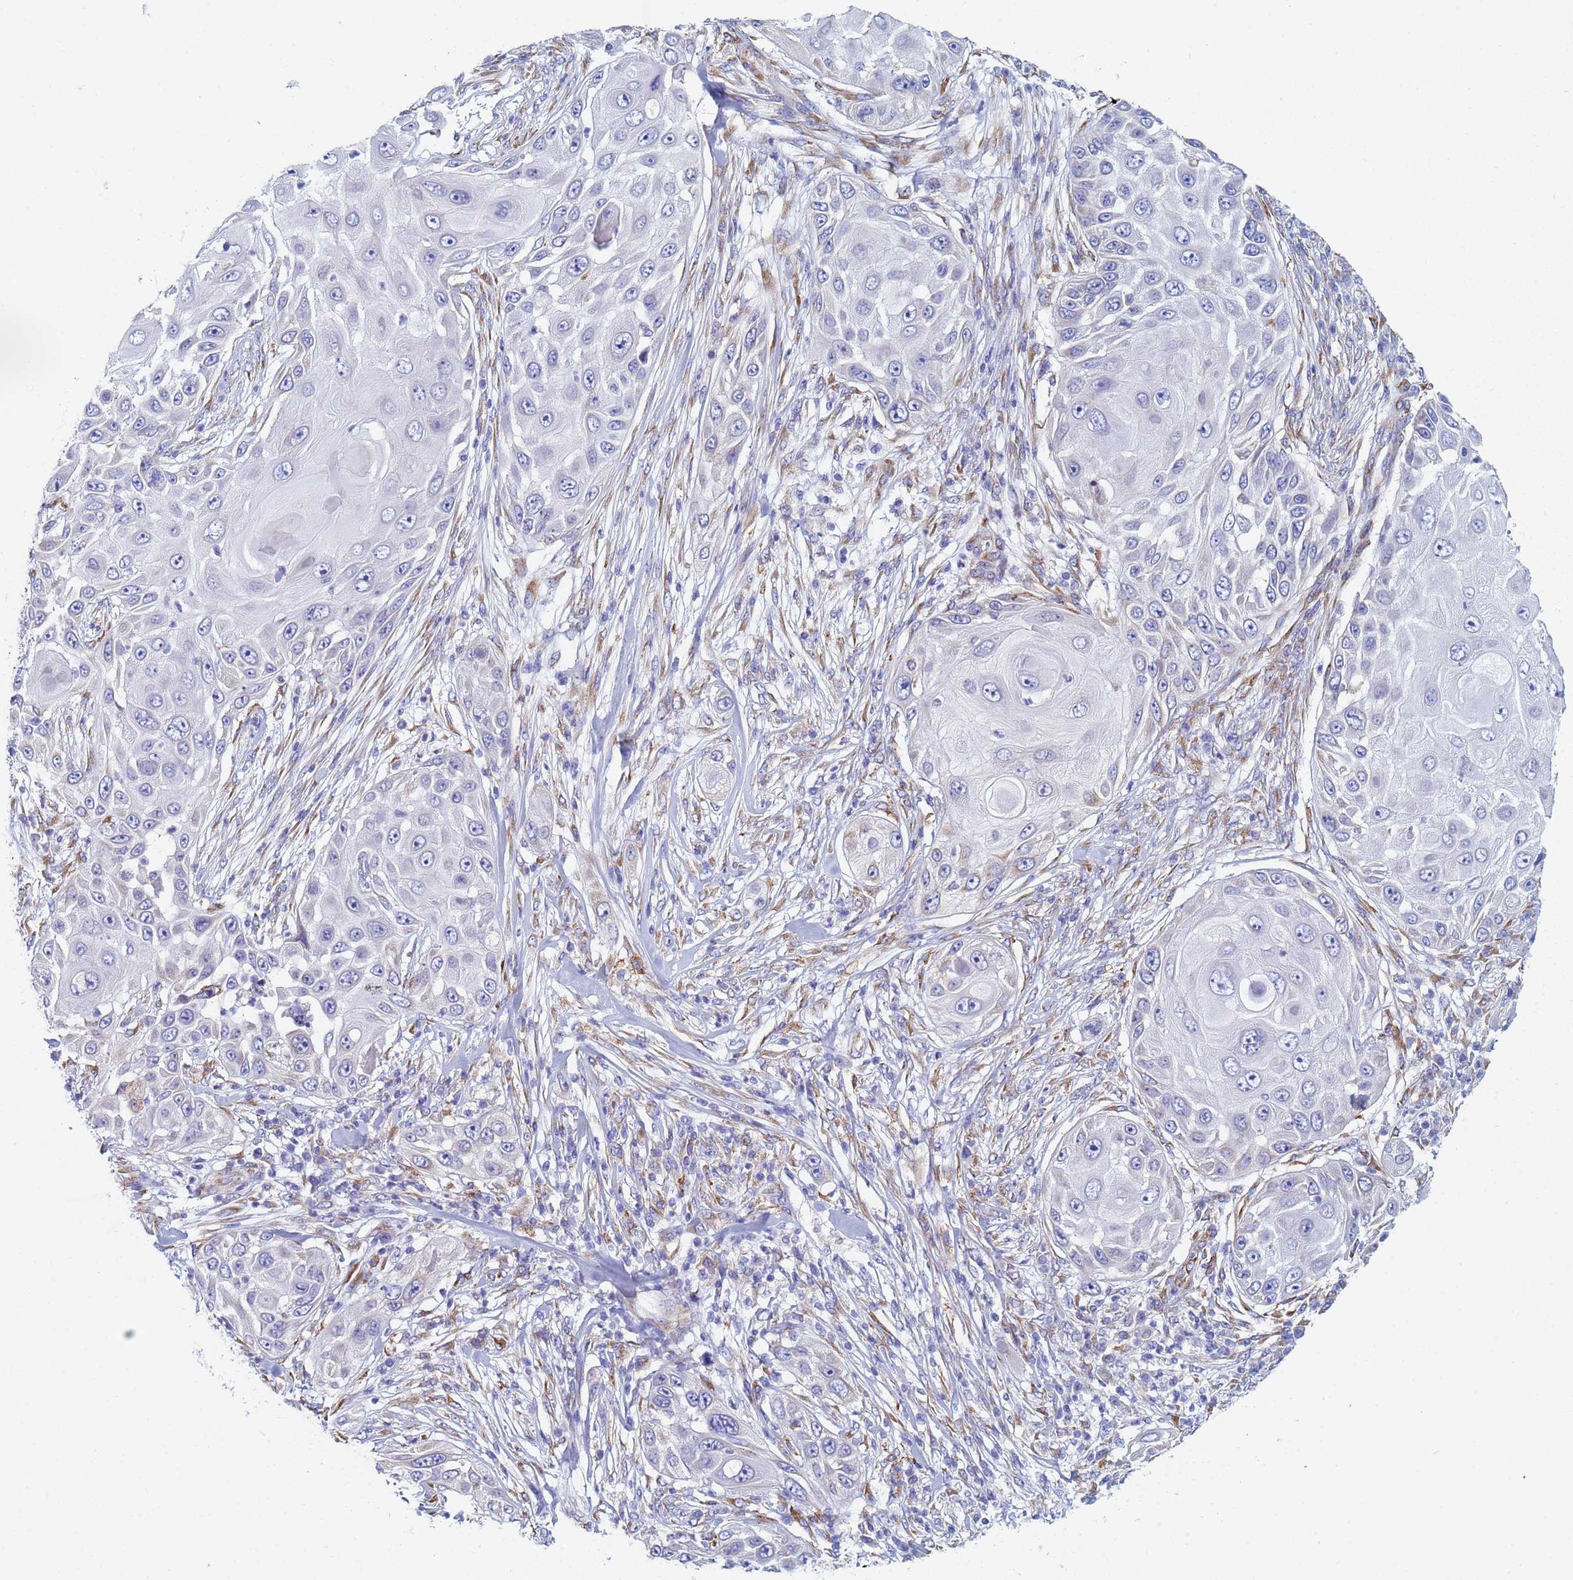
{"staining": {"intensity": "negative", "quantity": "none", "location": "none"}, "tissue": "skin cancer", "cell_type": "Tumor cells", "image_type": "cancer", "snomed": [{"axis": "morphology", "description": "Squamous cell carcinoma, NOS"}, {"axis": "topography", "description": "Skin"}], "caption": "Squamous cell carcinoma (skin) was stained to show a protein in brown. There is no significant positivity in tumor cells.", "gene": "GDAP2", "patient": {"sex": "female", "age": 44}}